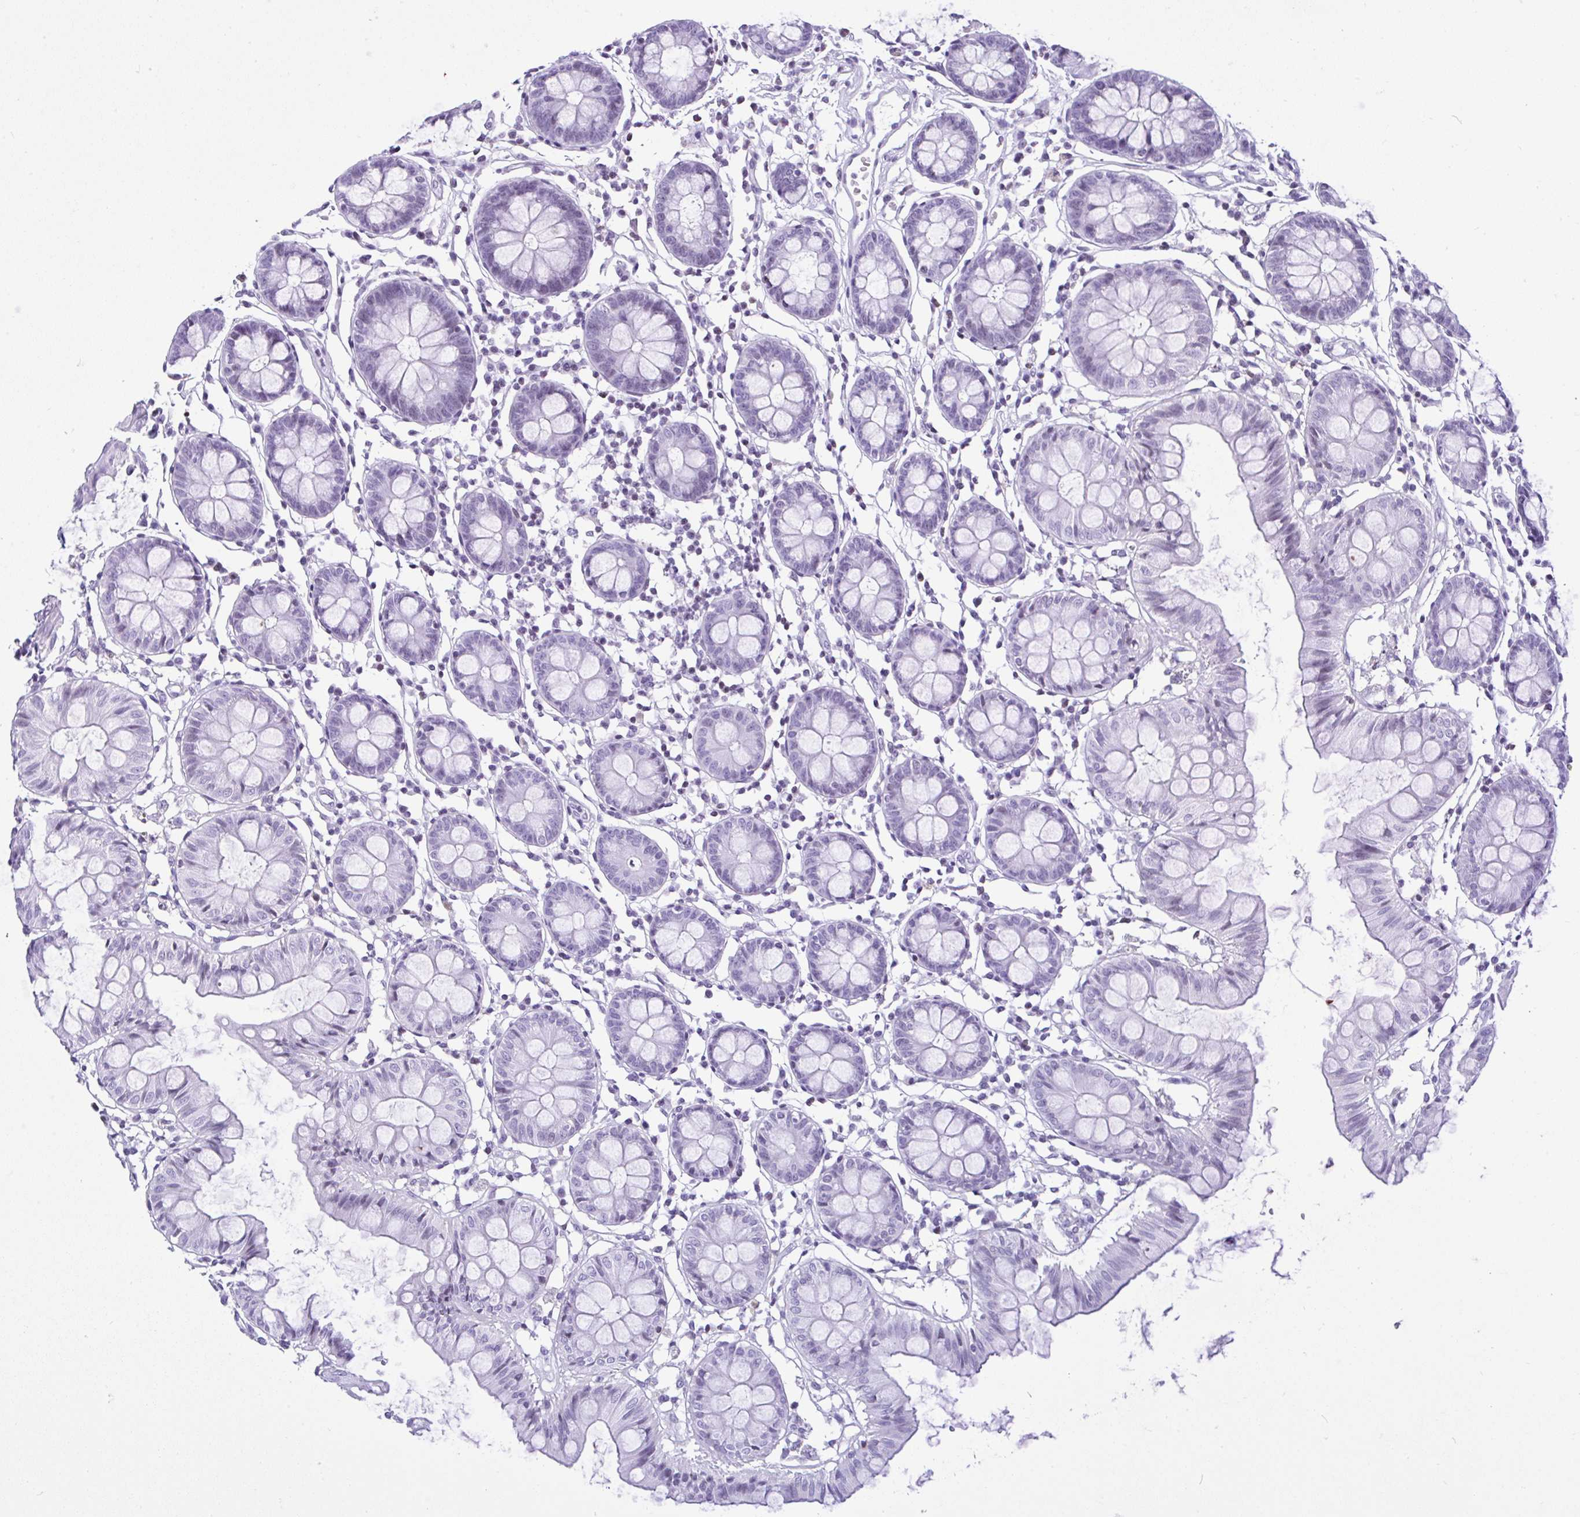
{"staining": {"intensity": "negative", "quantity": "none", "location": "none"}, "tissue": "colon", "cell_type": "Endothelial cells", "image_type": "normal", "snomed": [{"axis": "morphology", "description": "Normal tissue, NOS"}, {"axis": "topography", "description": "Colon"}], "caption": "The photomicrograph displays no significant expression in endothelial cells of colon.", "gene": "KRT27", "patient": {"sex": "female", "age": 84}}